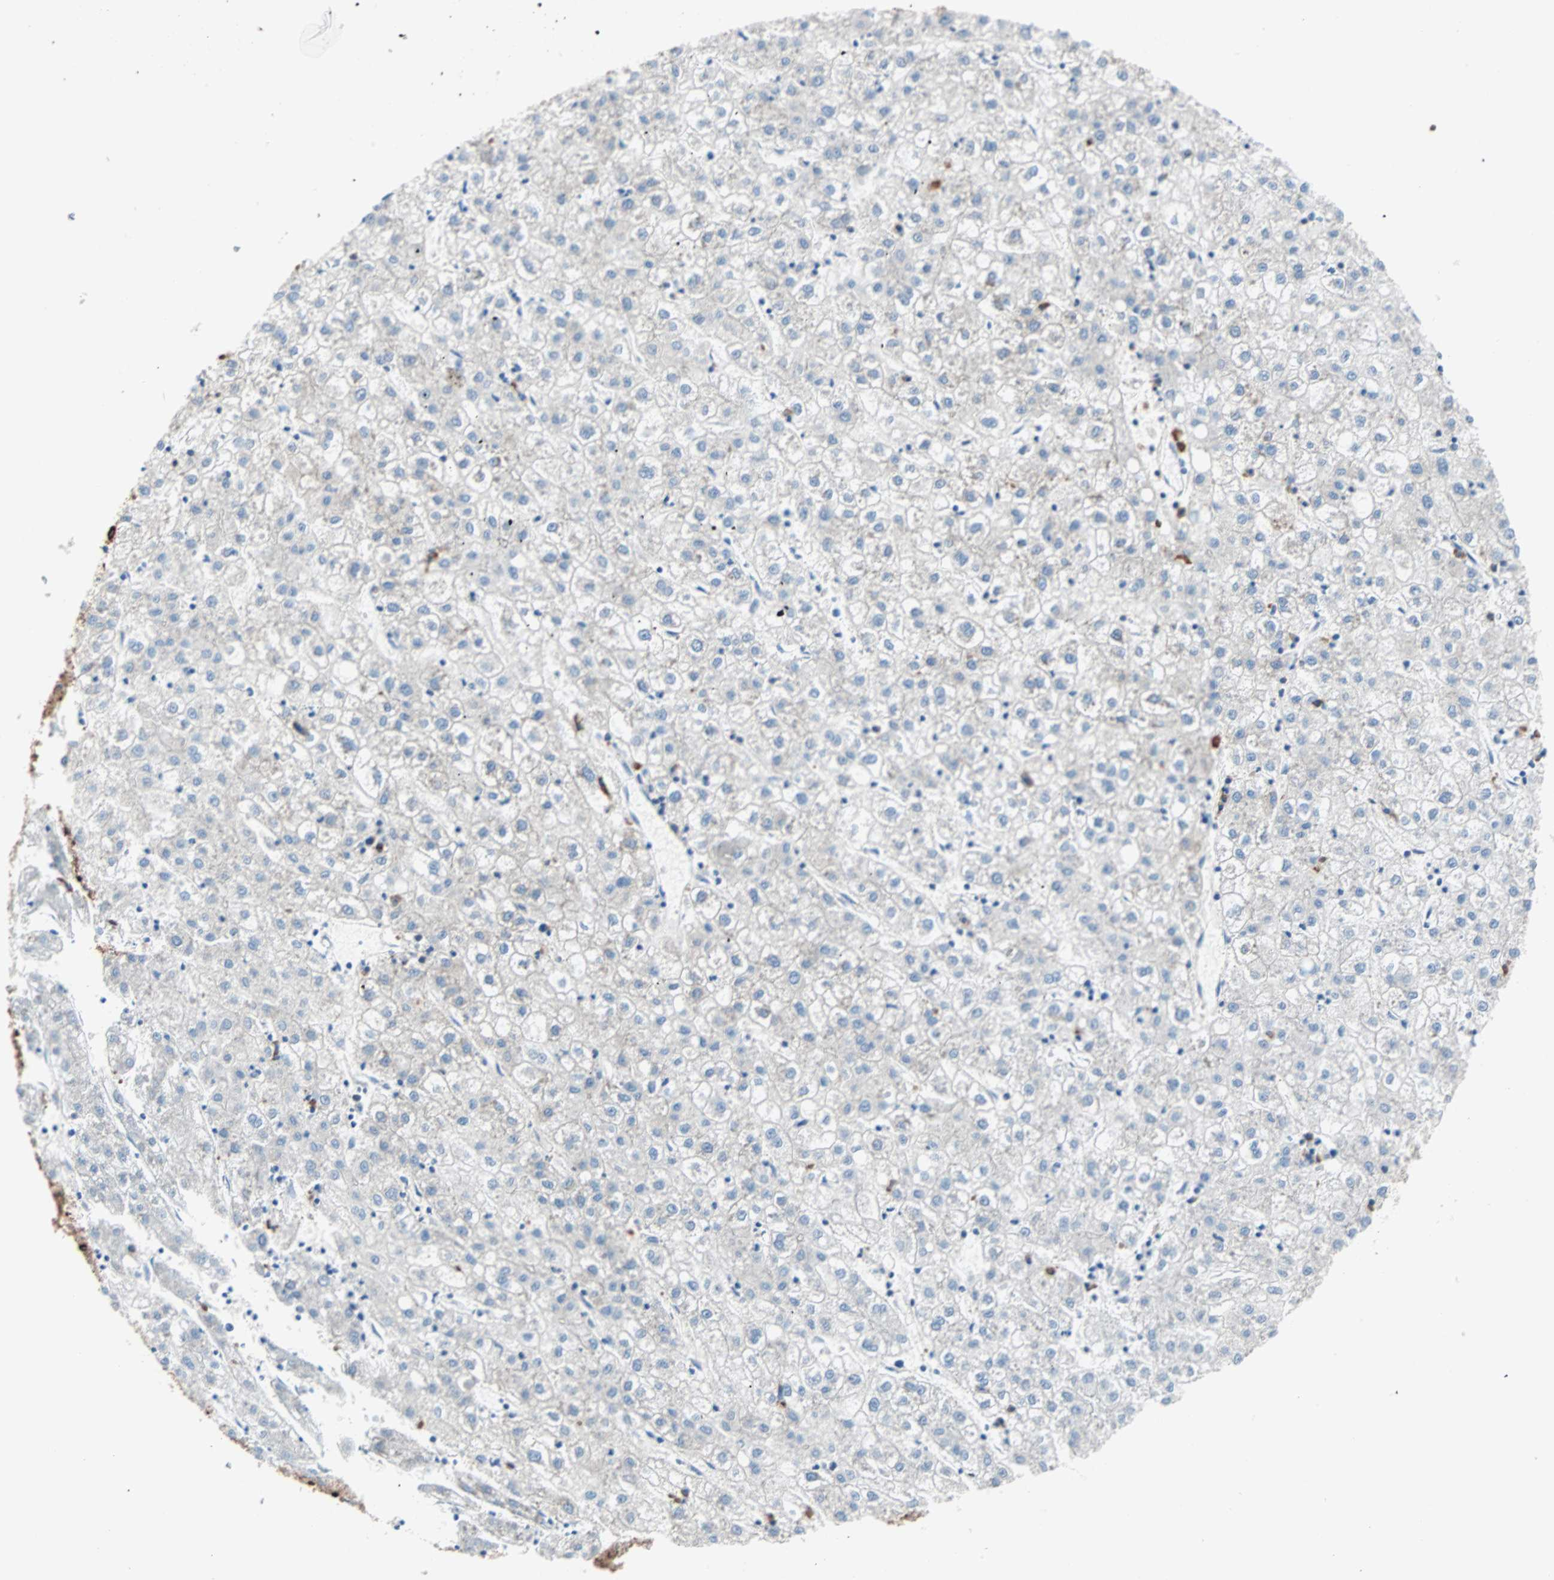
{"staining": {"intensity": "negative", "quantity": "none", "location": "none"}, "tissue": "liver cancer", "cell_type": "Tumor cells", "image_type": "cancer", "snomed": [{"axis": "morphology", "description": "Carcinoma, Hepatocellular, NOS"}, {"axis": "topography", "description": "Liver"}], "caption": "Immunohistochemical staining of liver cancer (hepatocellular carcinoma) demonstrates no significant positivity in tumor cells. (Immunohistochemistry (ihc), brightfield microscopy, high magnification).", "gene": "EEF2", "patient": {"sex": "male", "age": 72}}